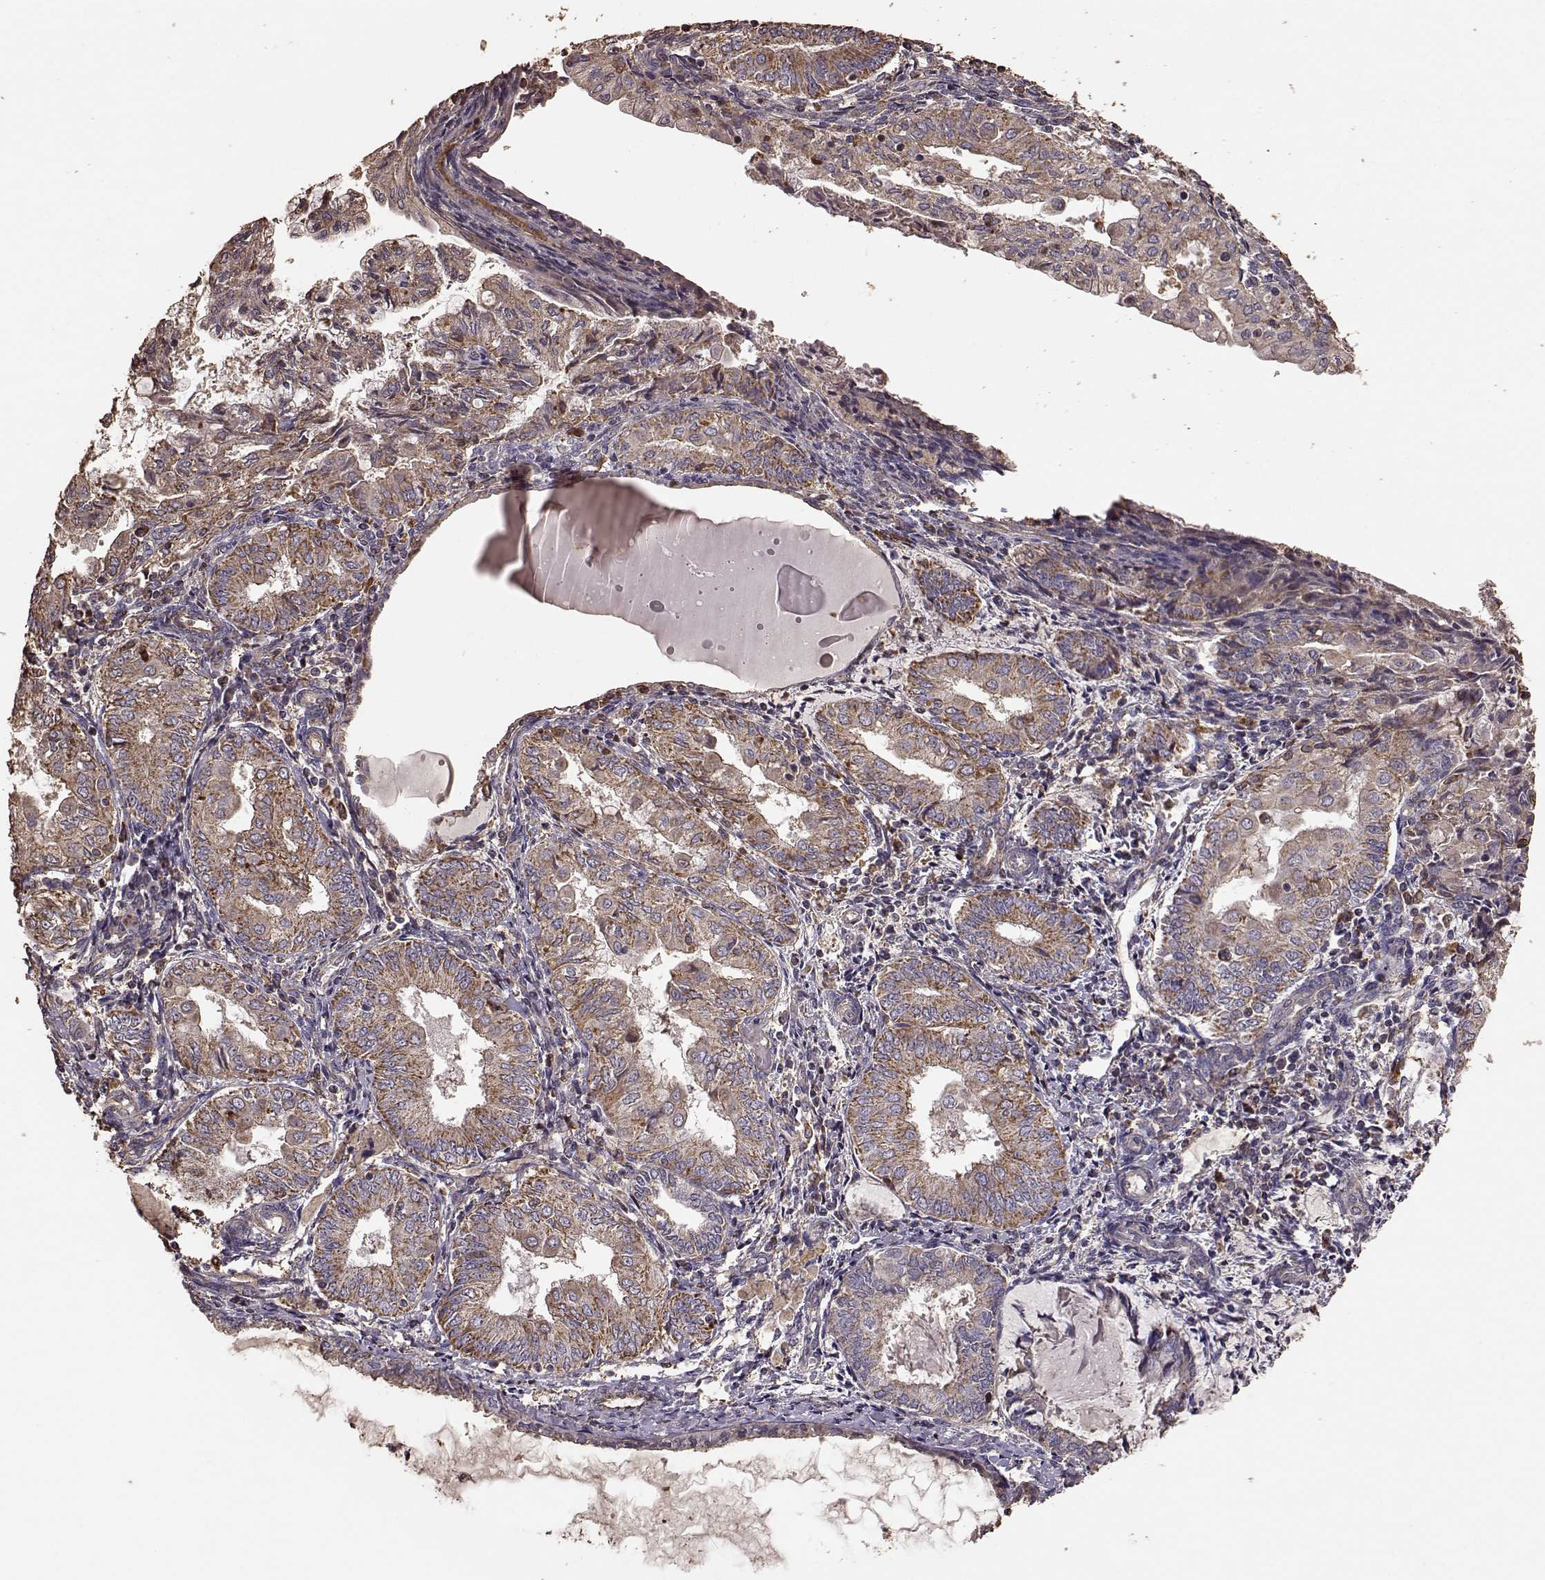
{"staining": {"intensity": "moderate", "quantity": ">75%", "location": "cytoplasmic/membranous"}, "tissue": "endometrial cancer", "cell_type": "Tumor cells", "image_type": "cancer", "snomed": [{"axis": "morphology", "description": "Adenocarcinoma, NOS"}, {"axis": "topography", "description": "Endometrium"}], "caption": "The image shows staining of endometrial cancer (adenocarcinoma), revealing moderate cytoplasmic/membranous protein staining (brown color) within tumor cells. (DAB = brown stain, brightfield microscopy at high magnification).", "gene": "PTGES2", "patient": {"sex": "female", "age": 68}}